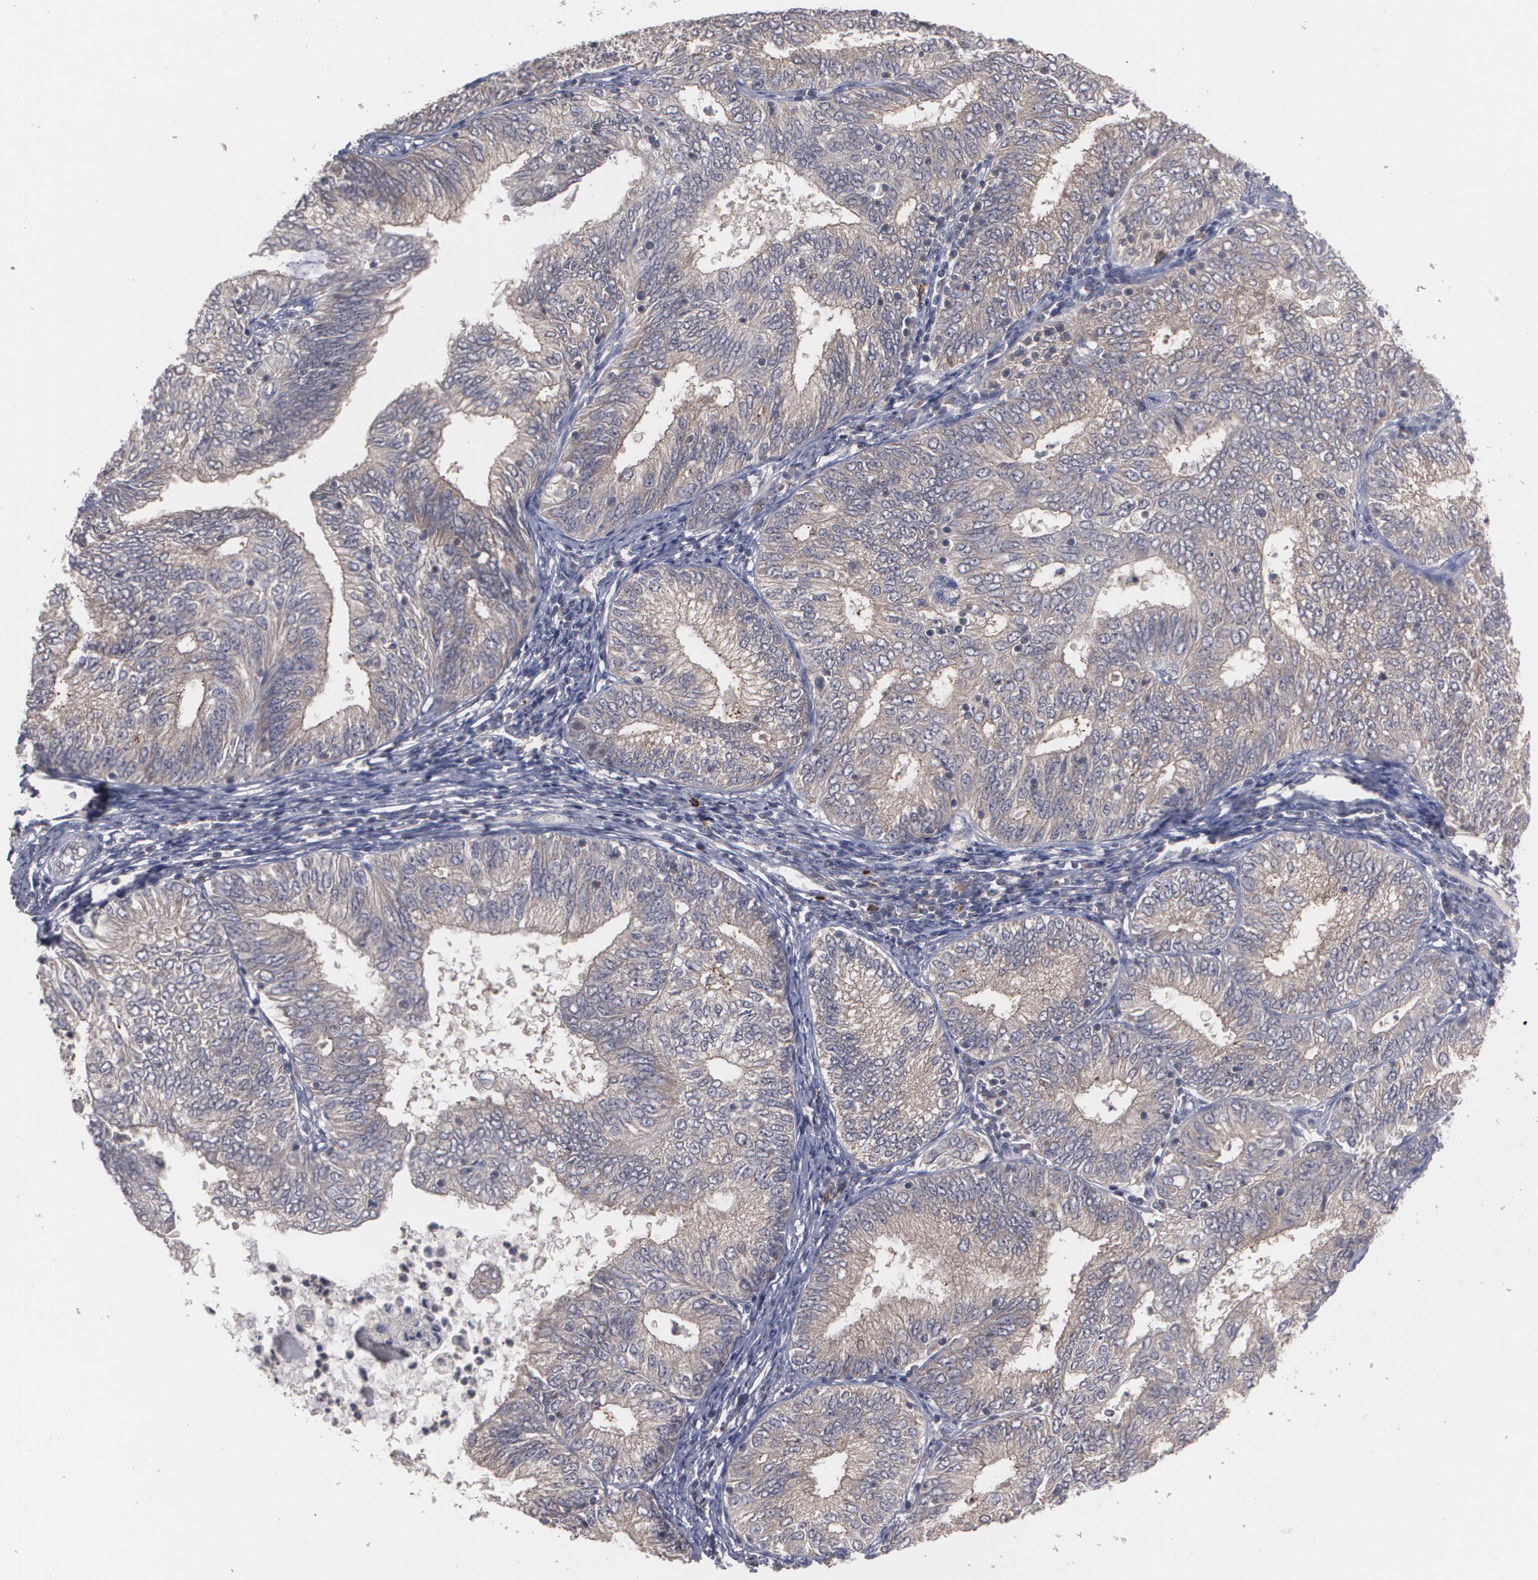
{"staining": {"intensity": "moderate", "quantity": ">75%", "location": "cytoplasmic/membranous"}, "tissue": "endometrial cancer", "cell_type": "Tumor cells", "image_type": "cancer", "snomed": [{"axis": "morphology", "description": "Adenocarcinoma, NOS"}, {"axis": "topography", "description": "Endometrium"}], "caption": "This is an image of IHC staining of endometrial cancer, which shows moderate positivity in the cytoplasmic/membranous of tumor cells.", "gene": "ARF6", "patient": {"sex": "female", "age": 69}}